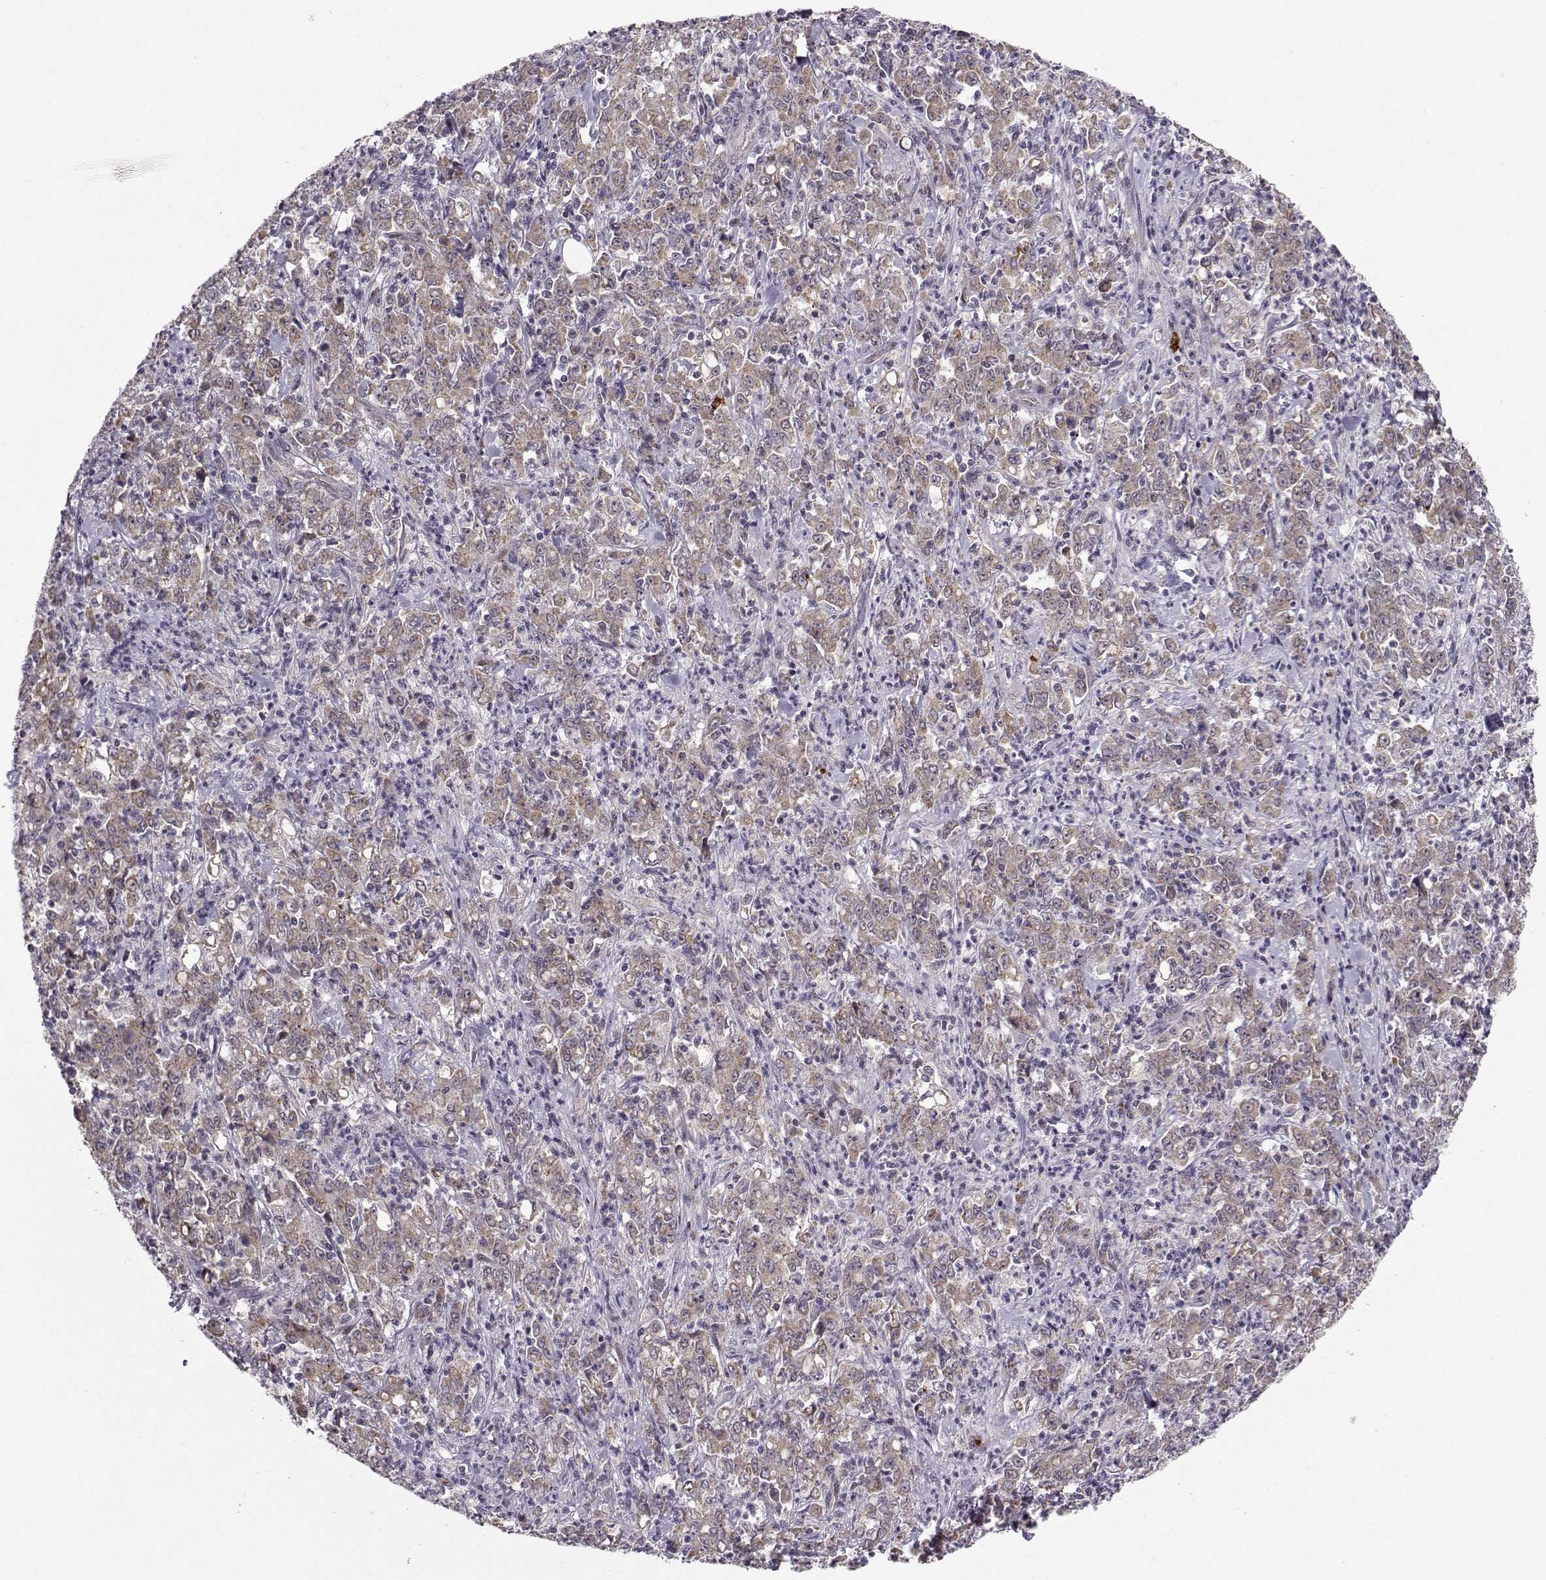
{"staining": {"intensity": "moderate", "quantity": ">75%", "location": "cytoplasmic/membranous"}, "tissue": "stomach cancer", "cell_type": "Tumor cells", "image_type": "cancer", "snomed": [{"axis": "morphology", "description": "Adenocarcinoma, NOS"}, {"axis": "topography", "description": "Stomach, lower"}], "caption": "DAB (3,3'-diaminobenzidine) immunohistochemical staining of stomach cancer reveals moderate cytoplasmic/membranous protein staining in about >75% of tumor cells.", "gene": "NECAB3", "patient": {"sex": "female", "age": 71}}